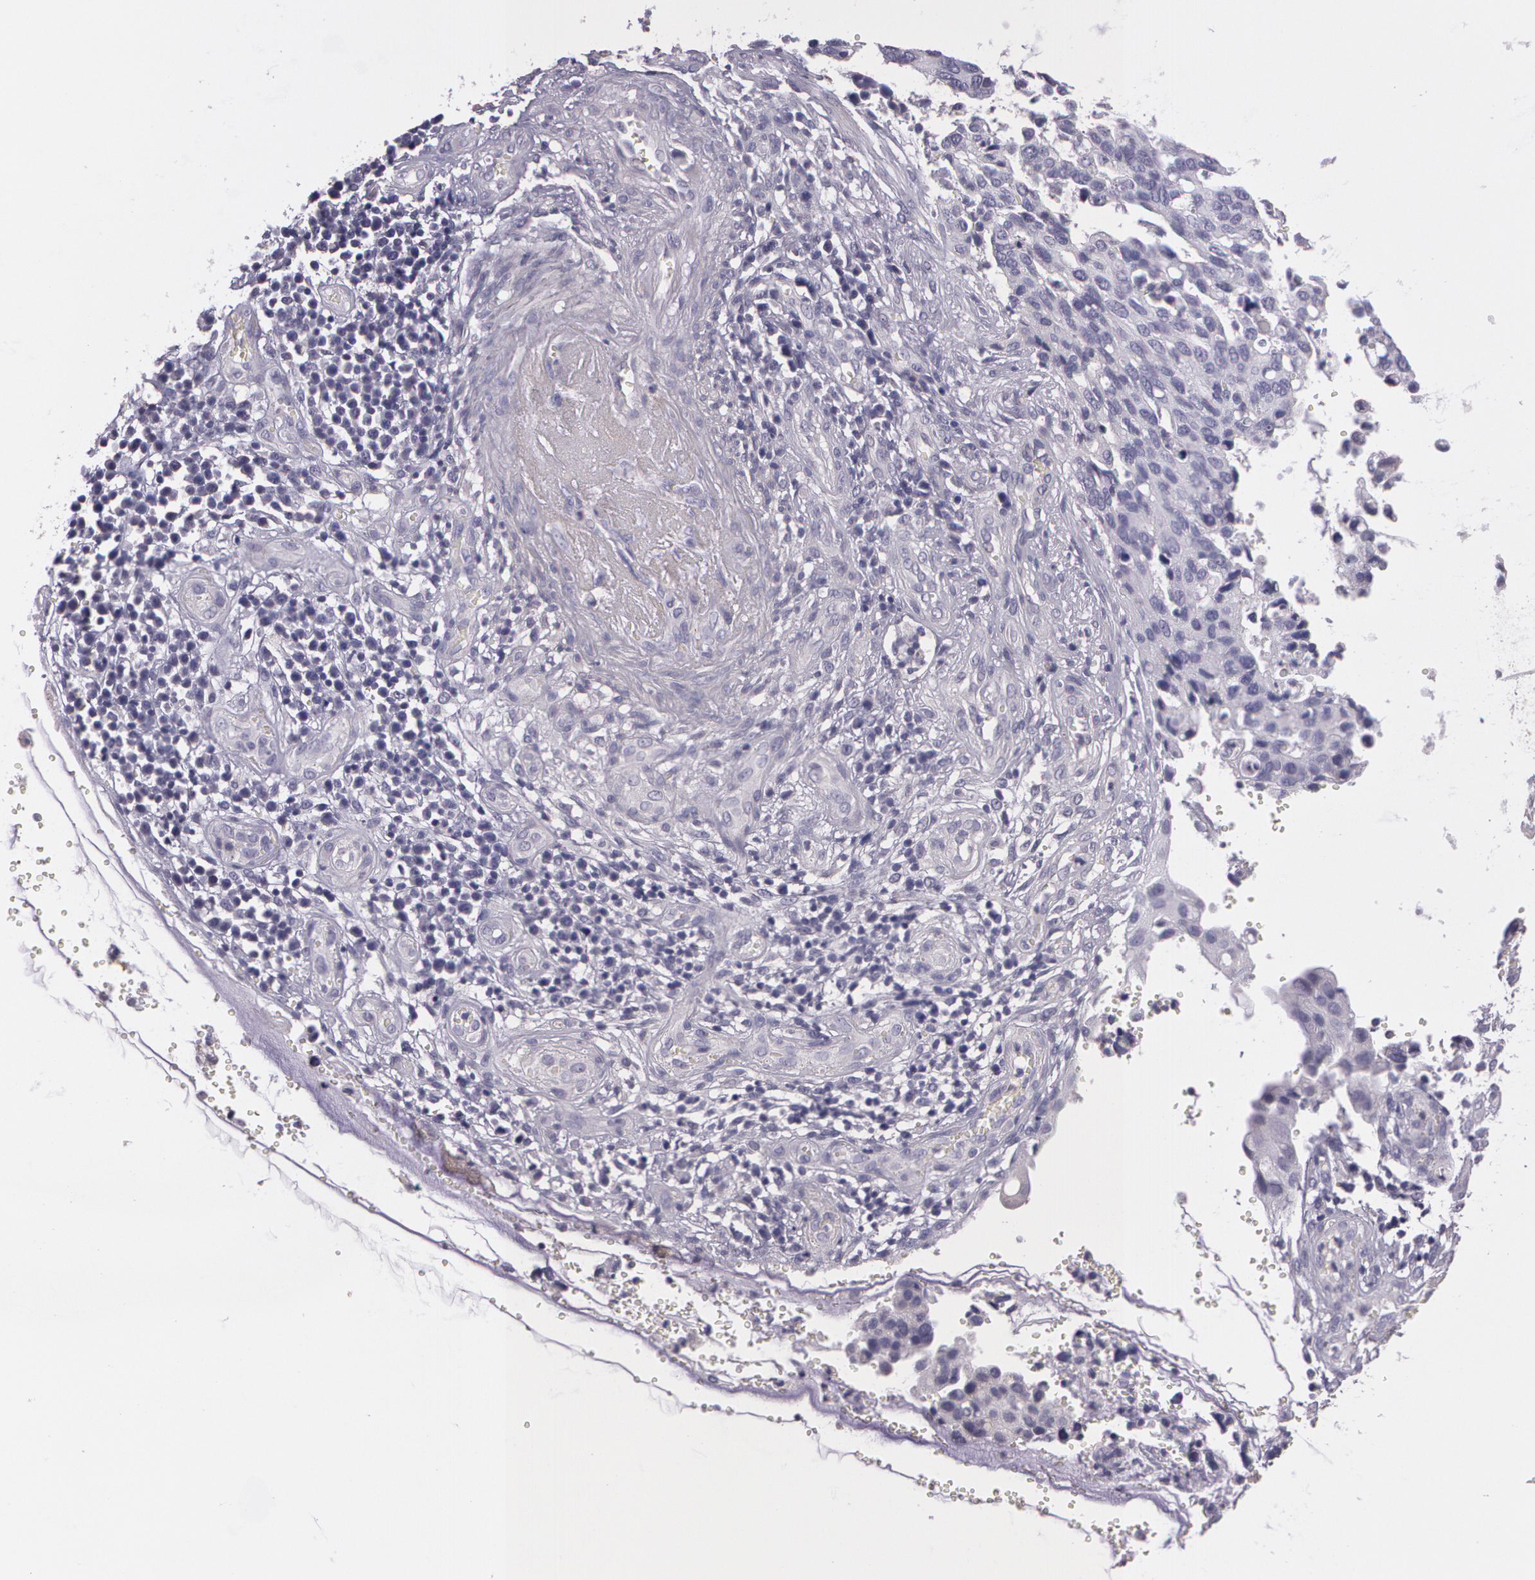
{"staining": {"intensity": "negative", "quantity": "none", "location": "none"}, "tissue": "cervical cancer", "cell_type": "Tumor cells", "image_type": "cancer", "snomed": [{"axis": "morphology", "description": "Normal tissue, NOS"}, {"axis": "morphology", "description": "Squamous cell carcinoma, NOS"}, {"axis": "topography", "description": "Cervix"}], "caption": "The histopathology image exhibits no significant positivity in tumor cells of cervical cancer (squamous cell carcinoma).", "gene": "G2E3", "patient": {"sex": "female", "age": 45}}